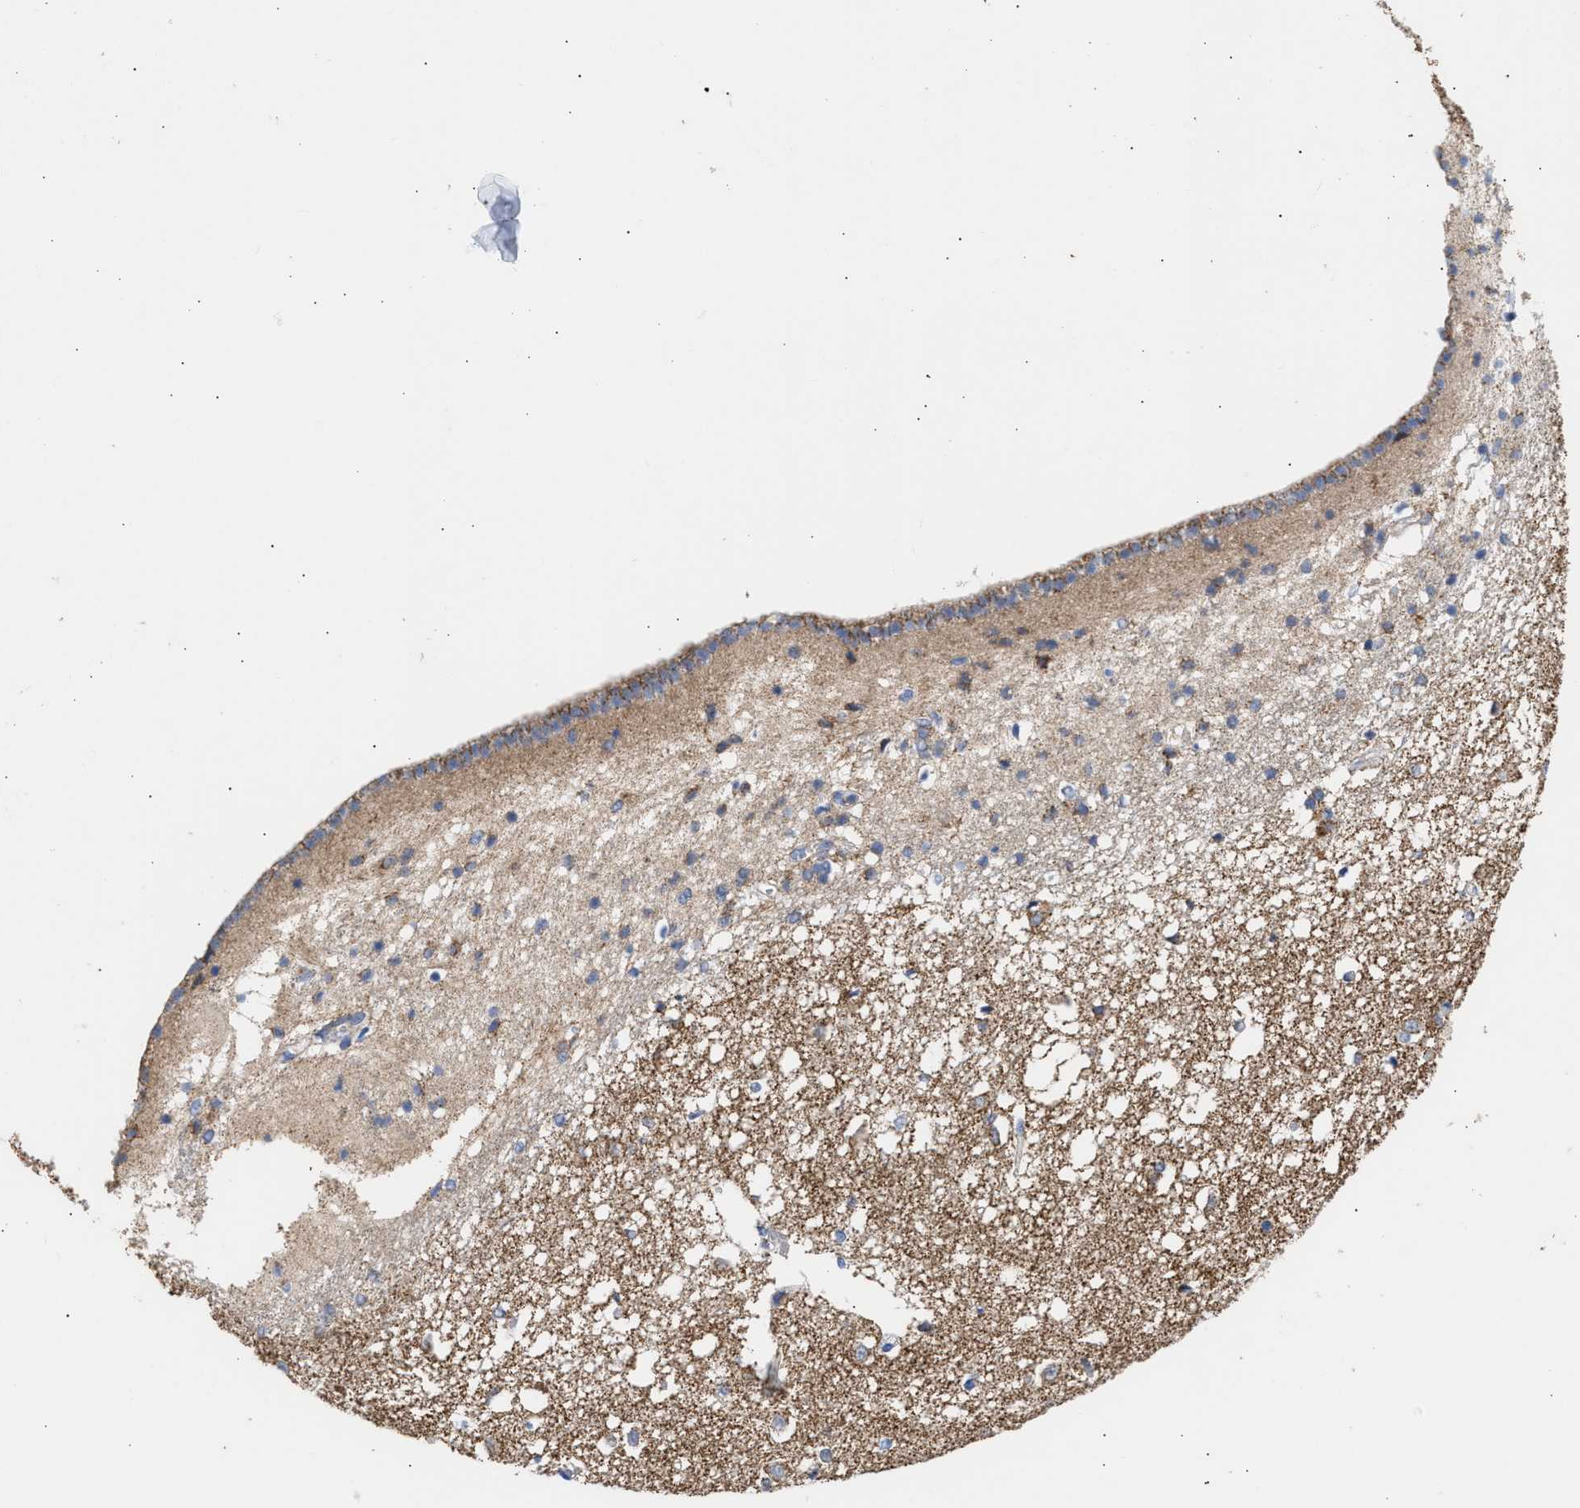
{"staining": {"intensity": "moderate", "quantity": "<25%", "location": "cytoplasmic/membranous"}, "tissue": "caudate", "cell_type": "Glial cells", "image_type": "normal", "snomed": [{"axis": "morphology", "description": "Normal tissue, NOS"}, {"axis": "topography", "description": "Lateral ventricle wall"}], "caption": "The immunohistochemical stain shows moderate cytoplasmic/membranous staining in glial cells of benign caudate. (brown staining indicates protein expression, while blue staining denotes nuclei).", "gene": "ACOT13", "patient": {"sex": "male", "age": 45}}